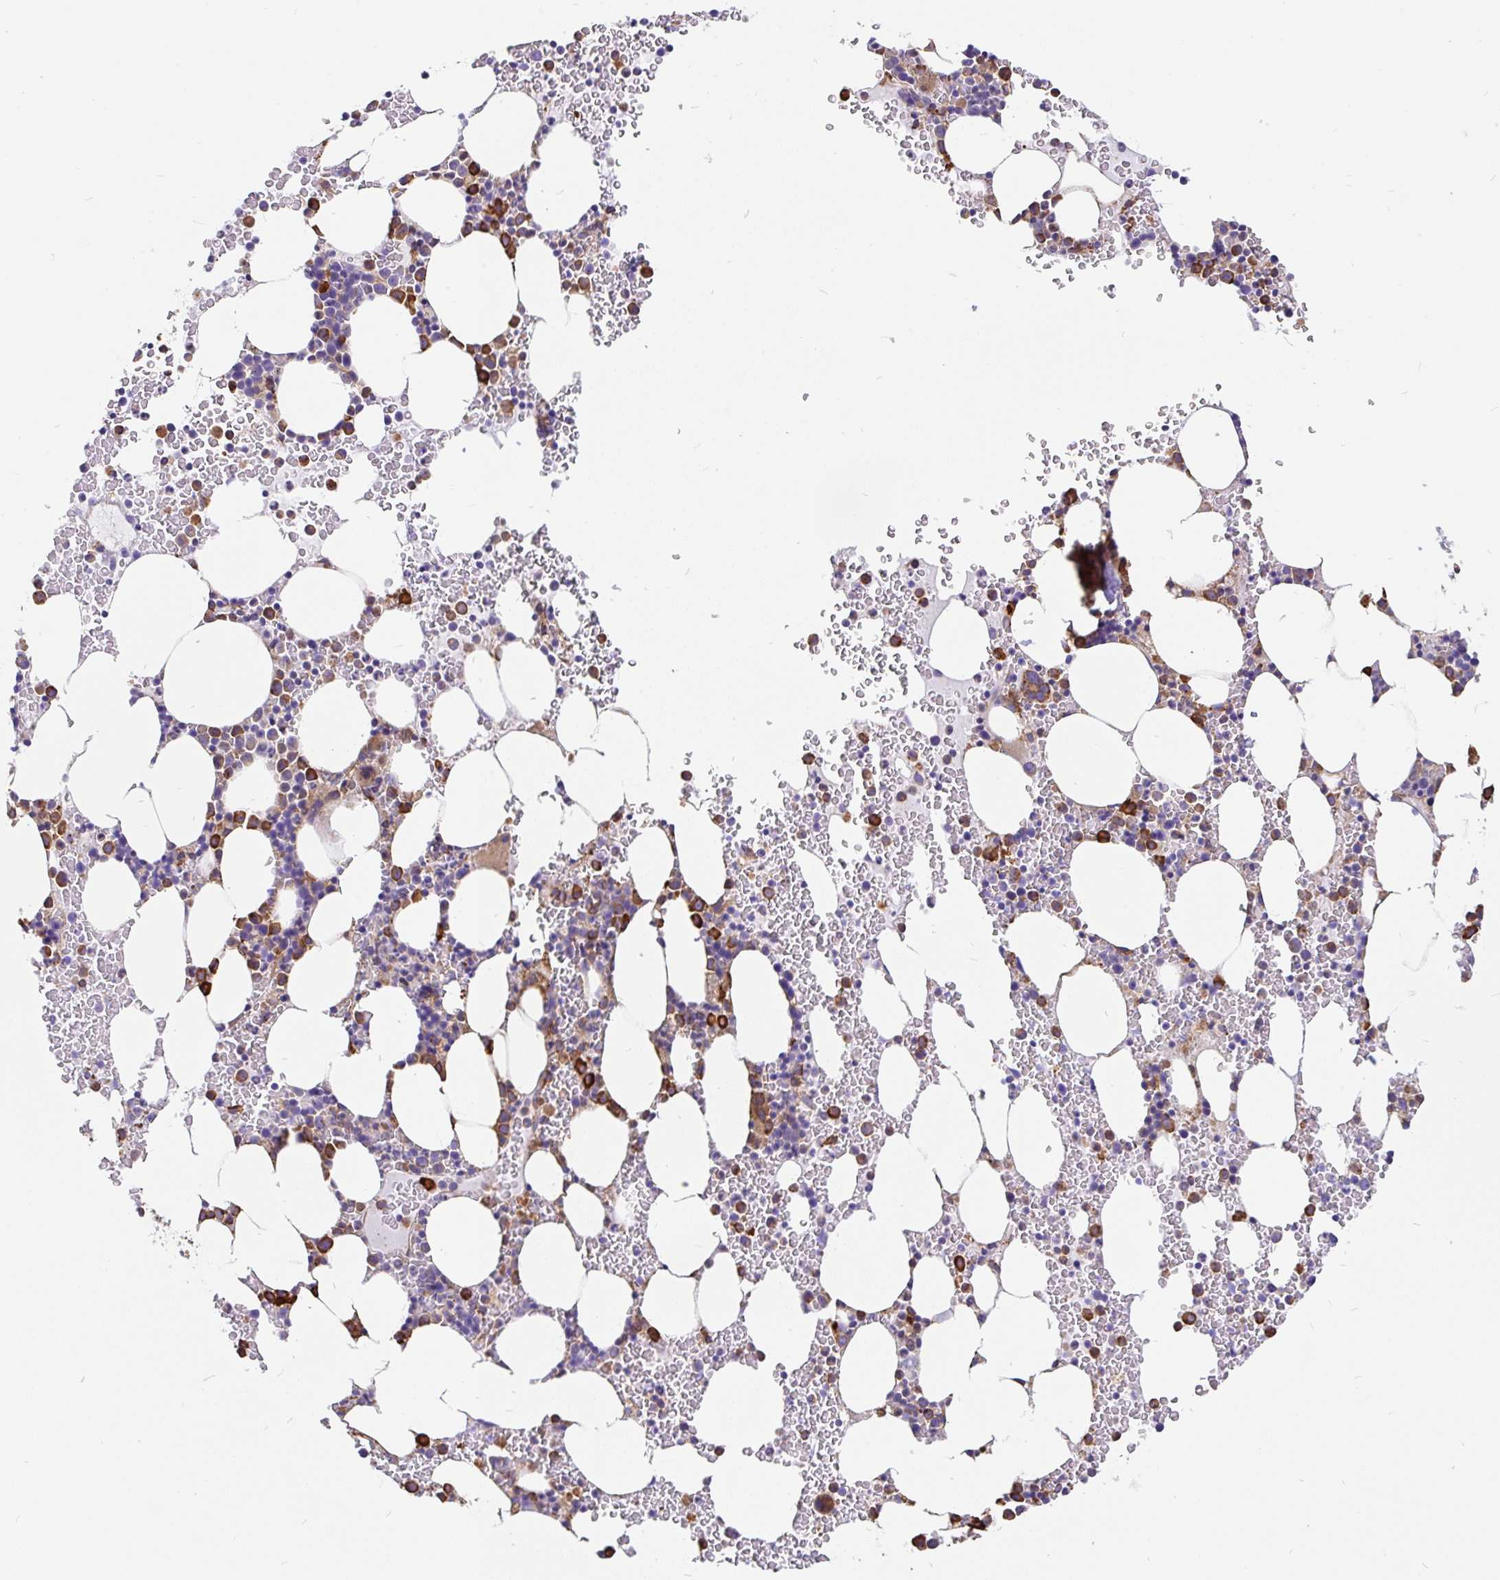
{"staining": {"intensity": "strong", "quantity": "<25%", "location": "cytoplasmic/membranous"}, "tissue": "bone marrow", "cell_type": "Hematopoietic cells", "image_type": "normal", "snomed": [{"axis": "morphology", "description": "Normal tissue, NOS"}, {"axis": "topography", "description": "Bone marrow"}], "caption": "Protein expression analysis of normal bone marrow shows strong cytoplasmic/membranous expression in about <25% of hematopoietic cells. The staining was performed using DAB to visualize the protein expression in brown, while the nuclei were stained in blue with hematoxylin (Magnification: 20x).", "gene": "EML5", "patient": {"sex": "female", "age": 62}}